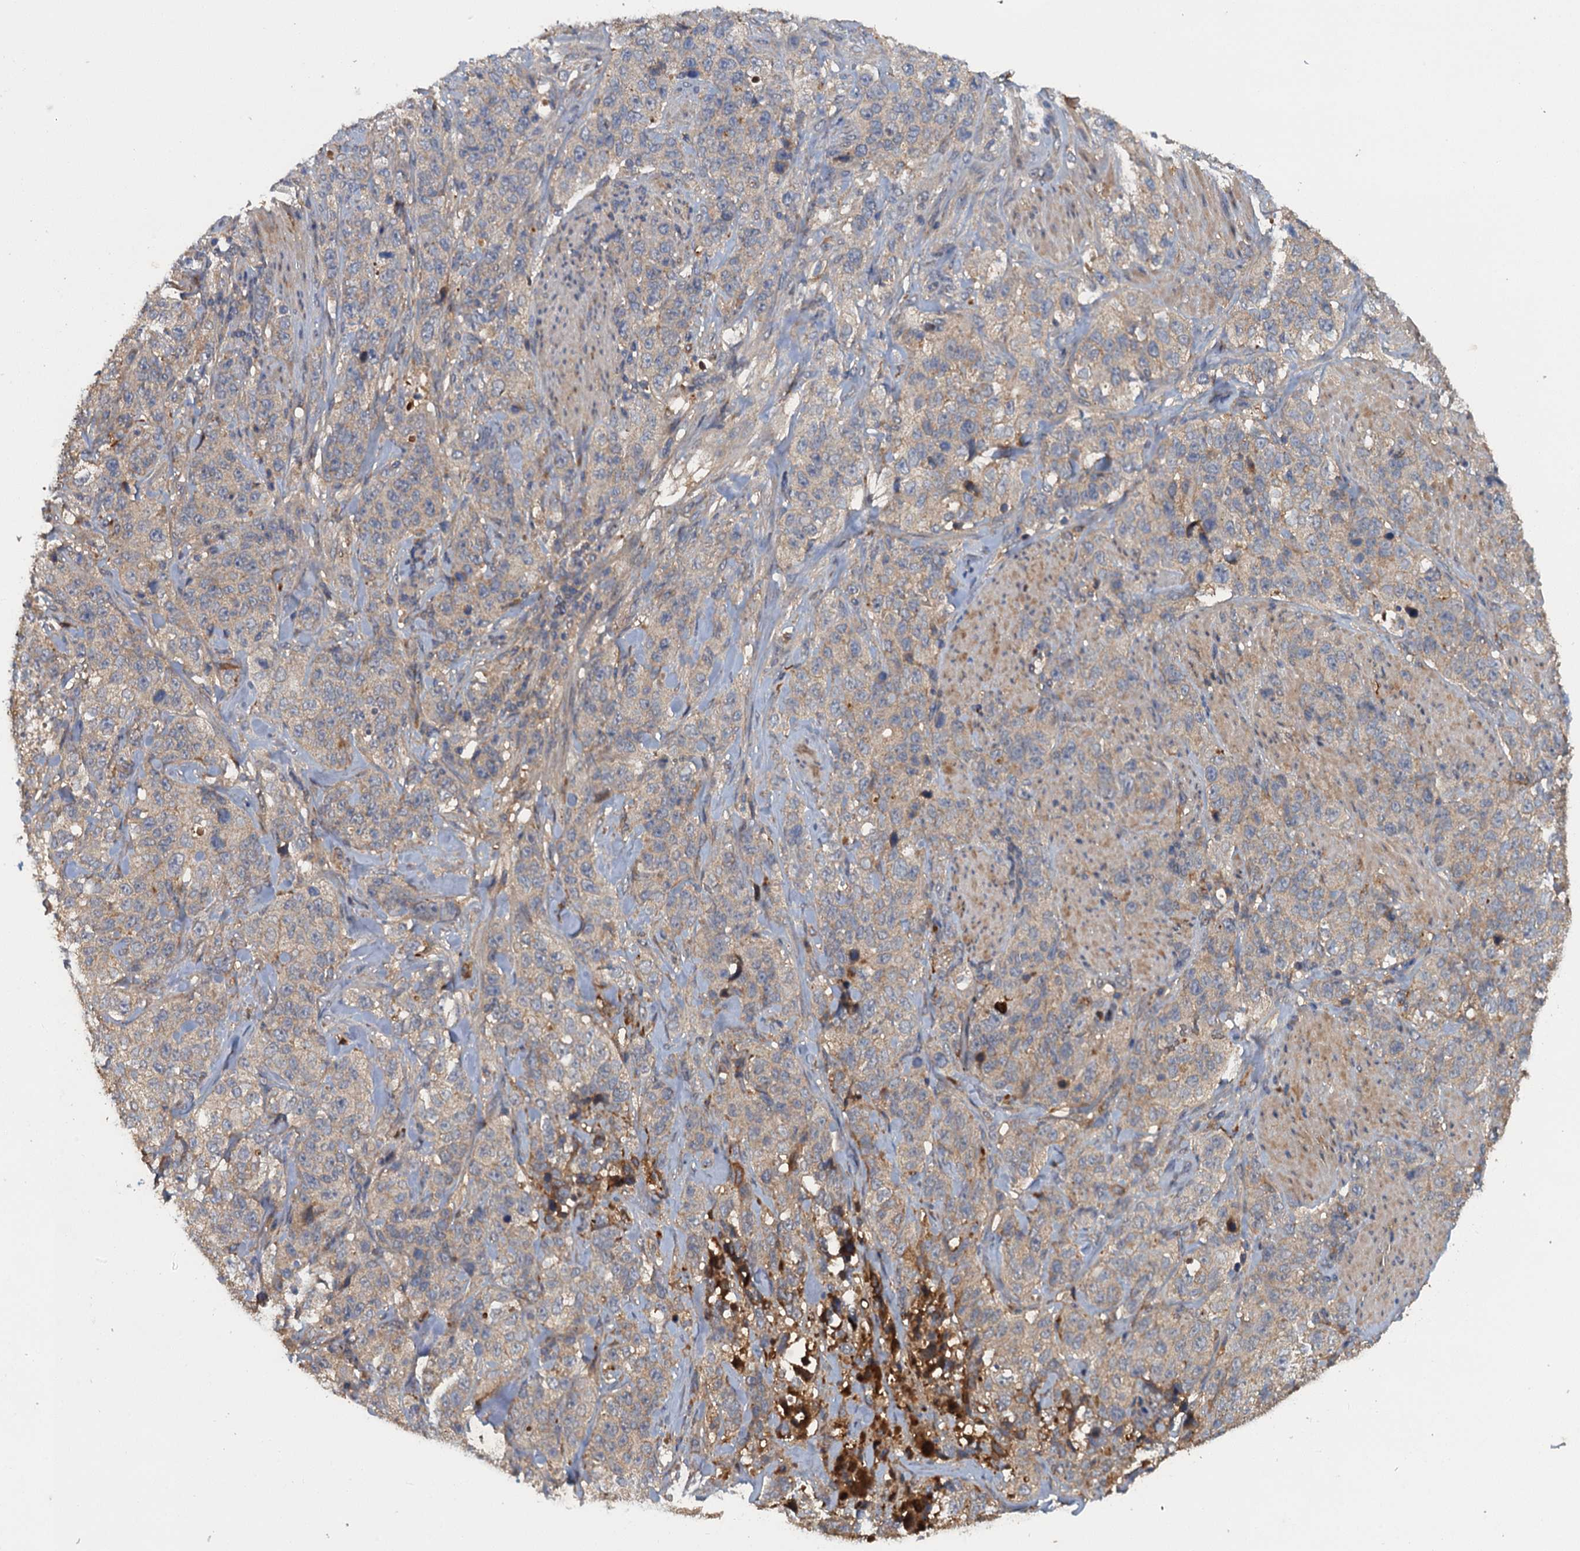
{"staining": {"intensity": "negative", "quantity": "none", "location": "none"}, "tissue": "stomach cancer", "cell_type": "Tumor cells", "image_type": "cancer", "snomed": [{"axis": "morphology", "description": "Adenocarcinoma, NOS"}, {"axis": "topography", "description": "Stomach"}], "caption": "Immunohistochemical staining of human adenocarcinoma (stomach) shows no significant expression in tumor cells. The staining was performed using DAB (3,3'-diaminobenzidine) to visualize the protein expression in brown, while the nuclei were stained in blue with hematoxylin (Magnification: 20x).", "gene": "HAPLN3", "patient": {"sex": "male", "age": 48}}